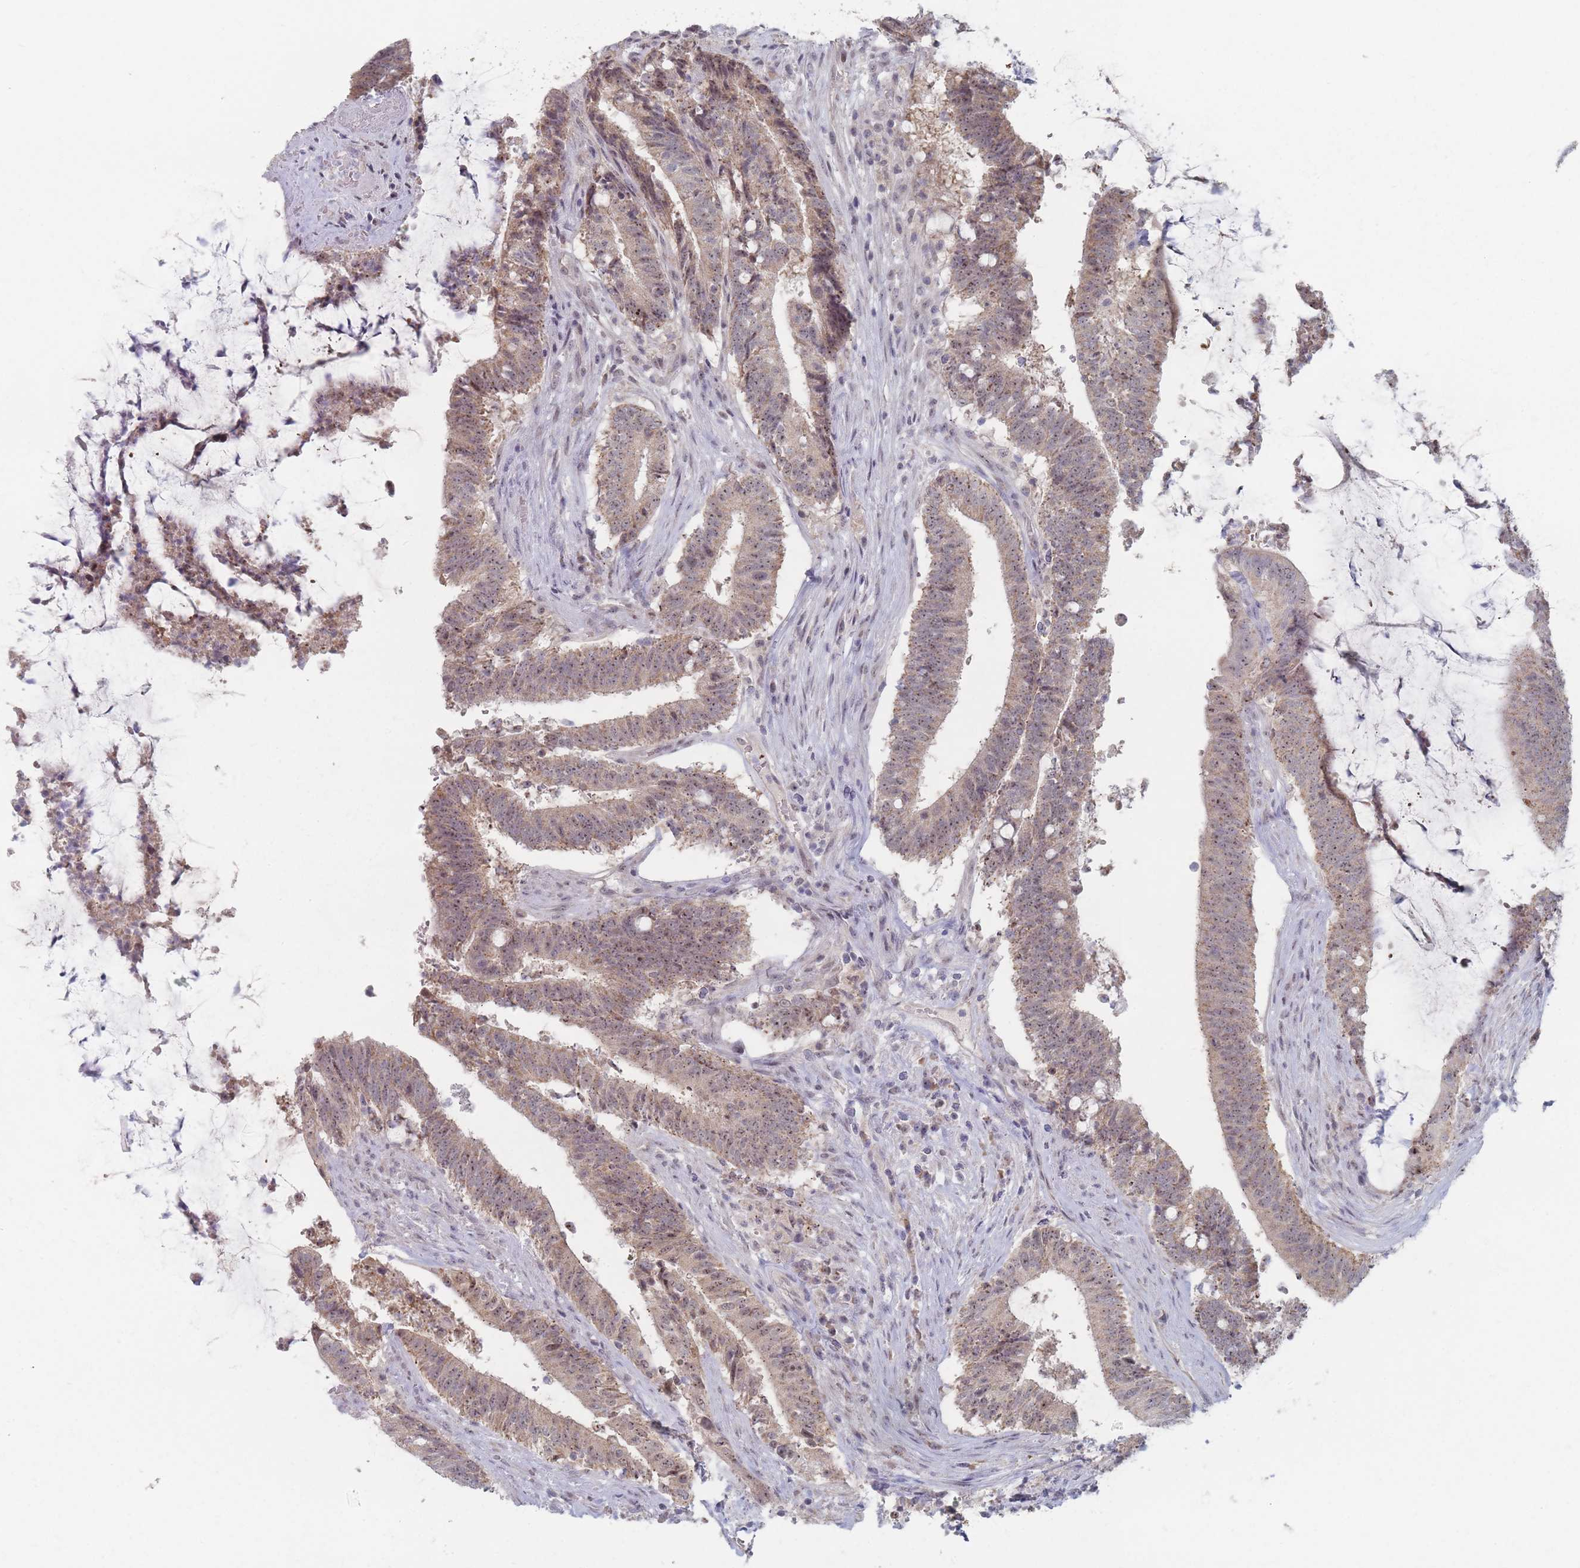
{"staining": {"intensity": "weak", "quantity": ">75%", "location": "cytoplasmic/membranous,nuclear"}, "tissue": "colorectal cancer", "cell_type": "Tumor cells", "image_type": "cancer", "snomed": [{"axis": "morphology", "description": "Adenocarcinoma, NOS"}, {"axis": "topography", "description": "Colon"}], "caption": "Immunohistochemical staining of human colorectal cancer reveals low levels of weak cytoplasmic/membranous and nuclear protein expression in about >75% of tumor cells. The staining is performed using DAB brown chromogen to label protein expression. The nuclei are counter-stained blue using hematoxylin.", "gene": "RNF8", "patient": {"sex": "female", "age": 43}}